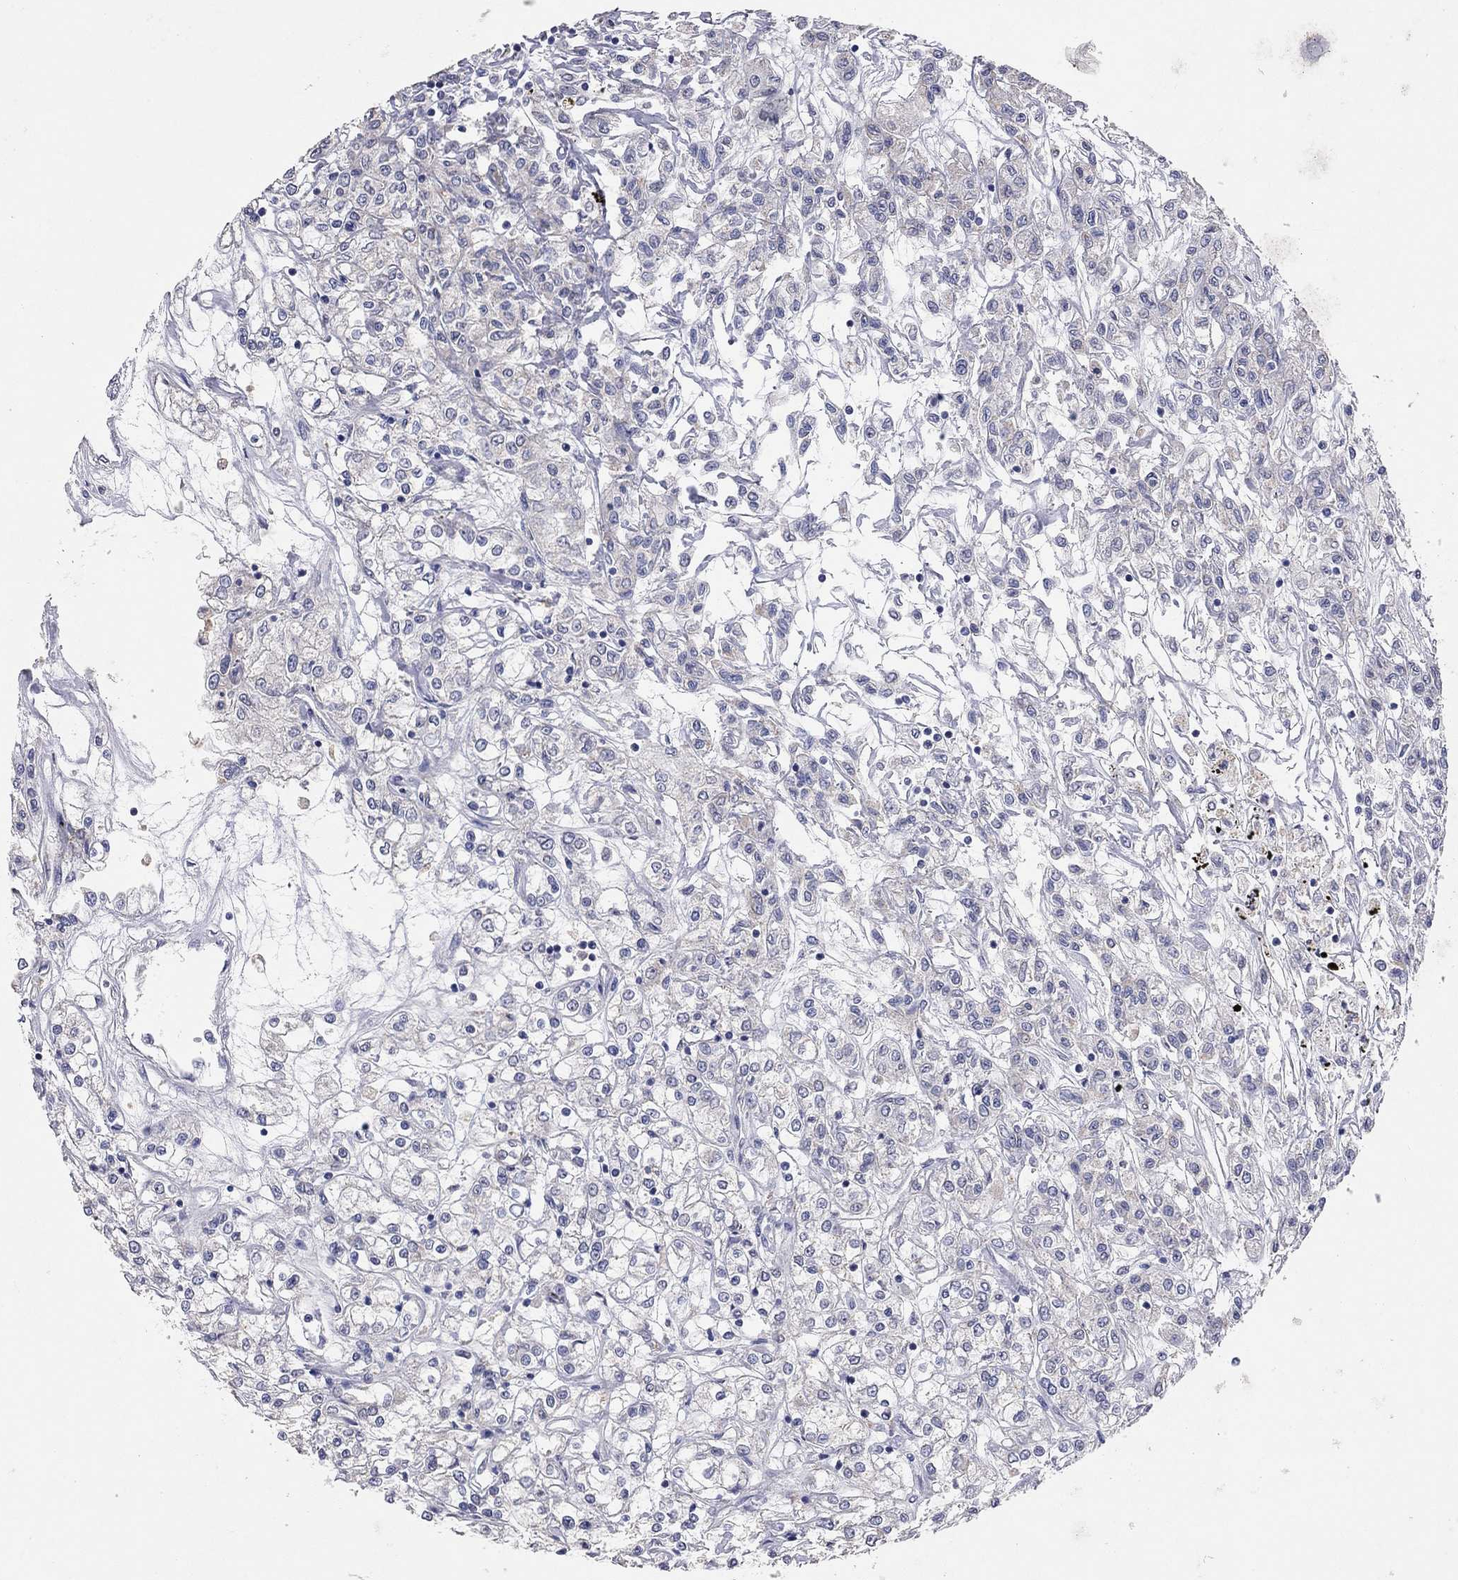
{"staining": {"intensity": "negative", "quantity": "none", "location": "none"}, "tissue": "renal cancer", "cell_type": "Tumor cells", "image_type": "cancer", "snomed": [{"axis": "morphology", "description": "Adenocarcinoma, NOS"}, {"axis": "topography", "description": "Kidney"}], "caption": "This is a histopathology image of immunohistochemistry (IHC) staining of renal cancer, which shows no expression in tumor cells. (DAB immunohistochemistry (IHC), high magnification).", "gene": "MMP13", "patient": {"sex": "female", "age": 59}}